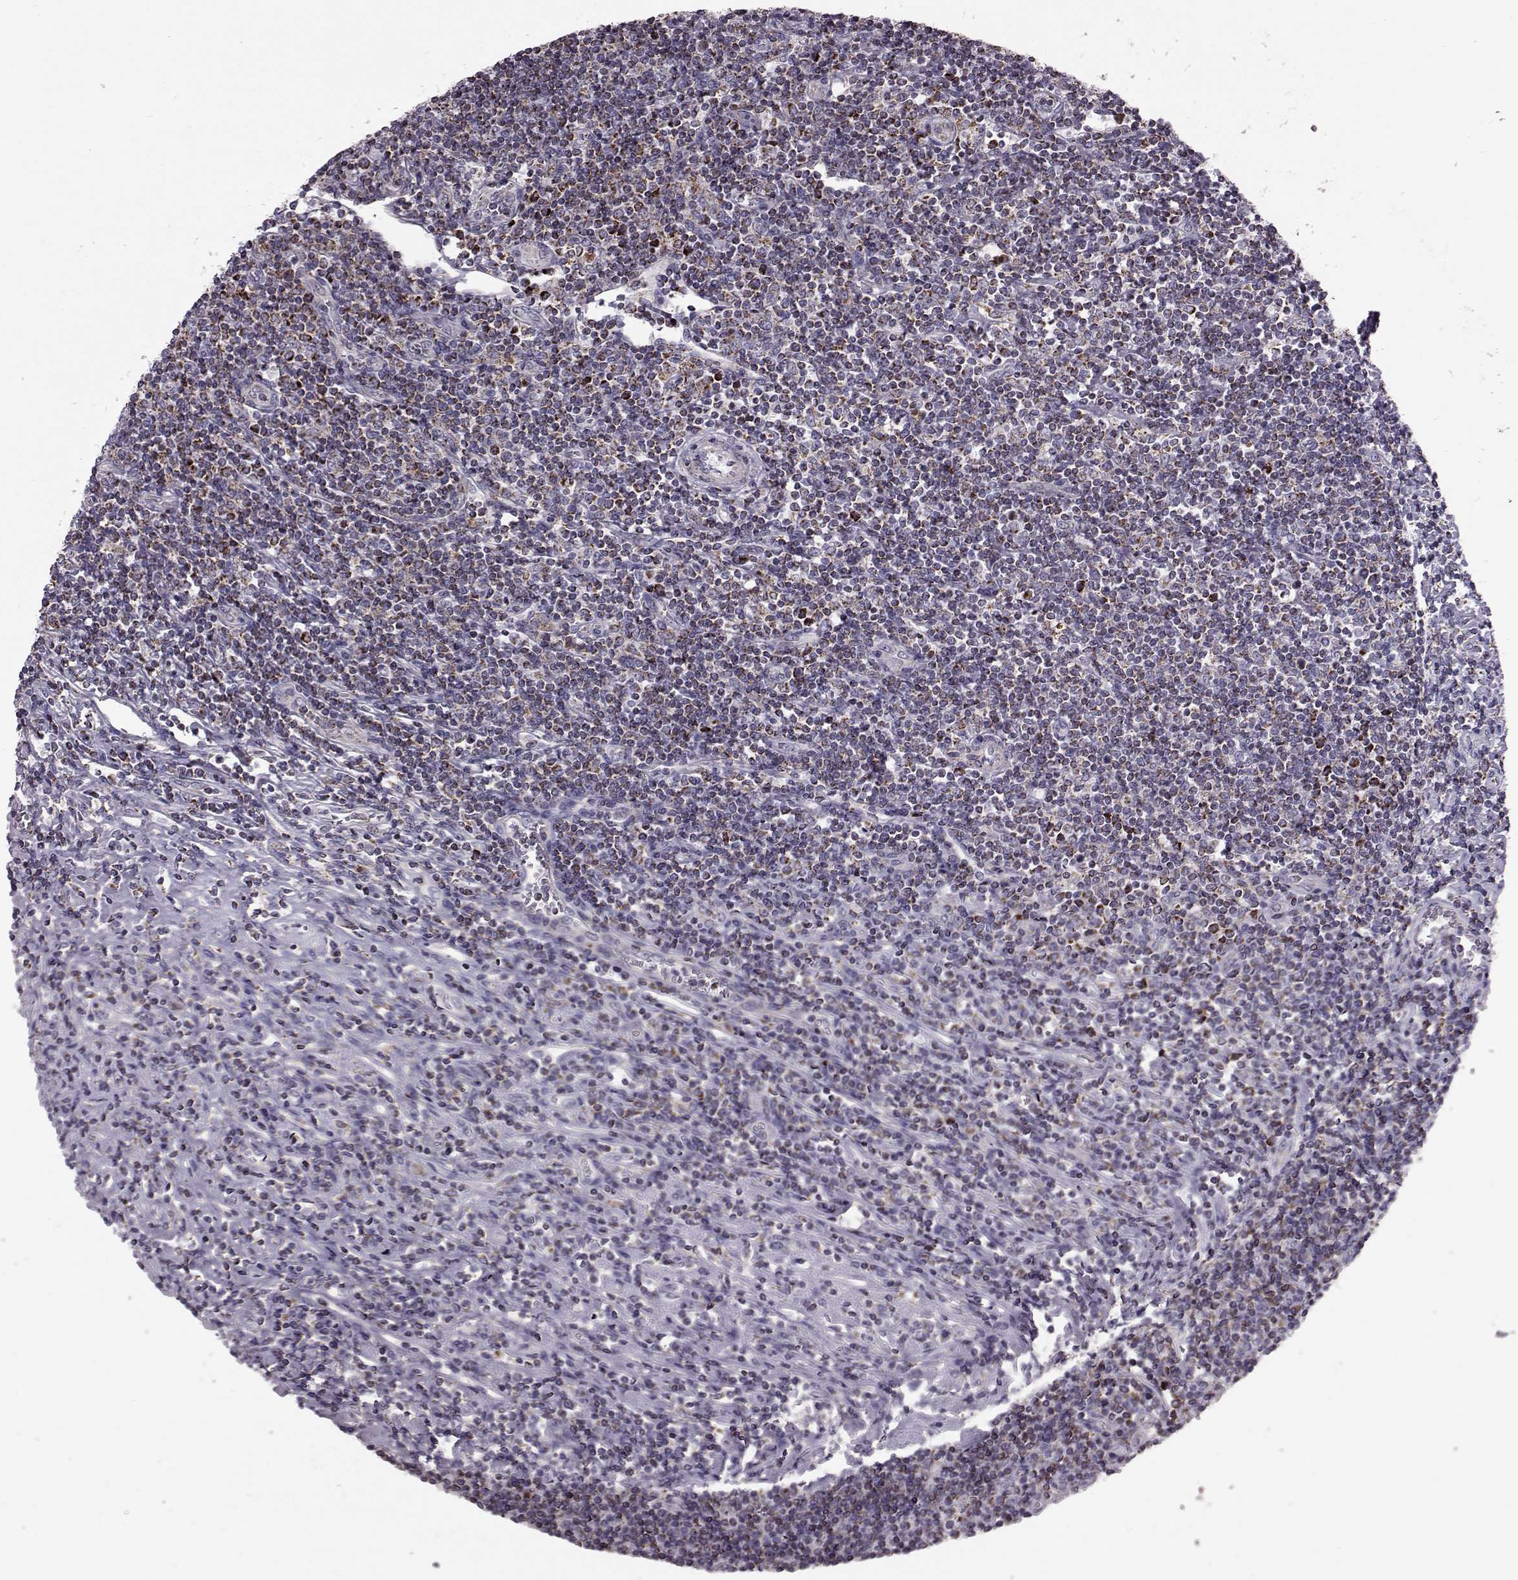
{"staining": {"intensity": "weak", "quantity": ">75%", "location": "cytoplasmic/membranous"}, "tissue": "lymphoma", "cell_type": "Tumor cells", "image_type": "cancer", "snomed": [{"axis": "morphology", "description": "Hodgkin's disease, NOS"}, {"axis": "topography", "description": "Lymph node"}], "caption": "Protein staining by immunohistochemistry shows weak cytoplasmic/membranous staining in approximately >75% of tumor cells in lymphoma.", "gene": "ATP5MF", "patient": {"sex": "male", "age": 40}}